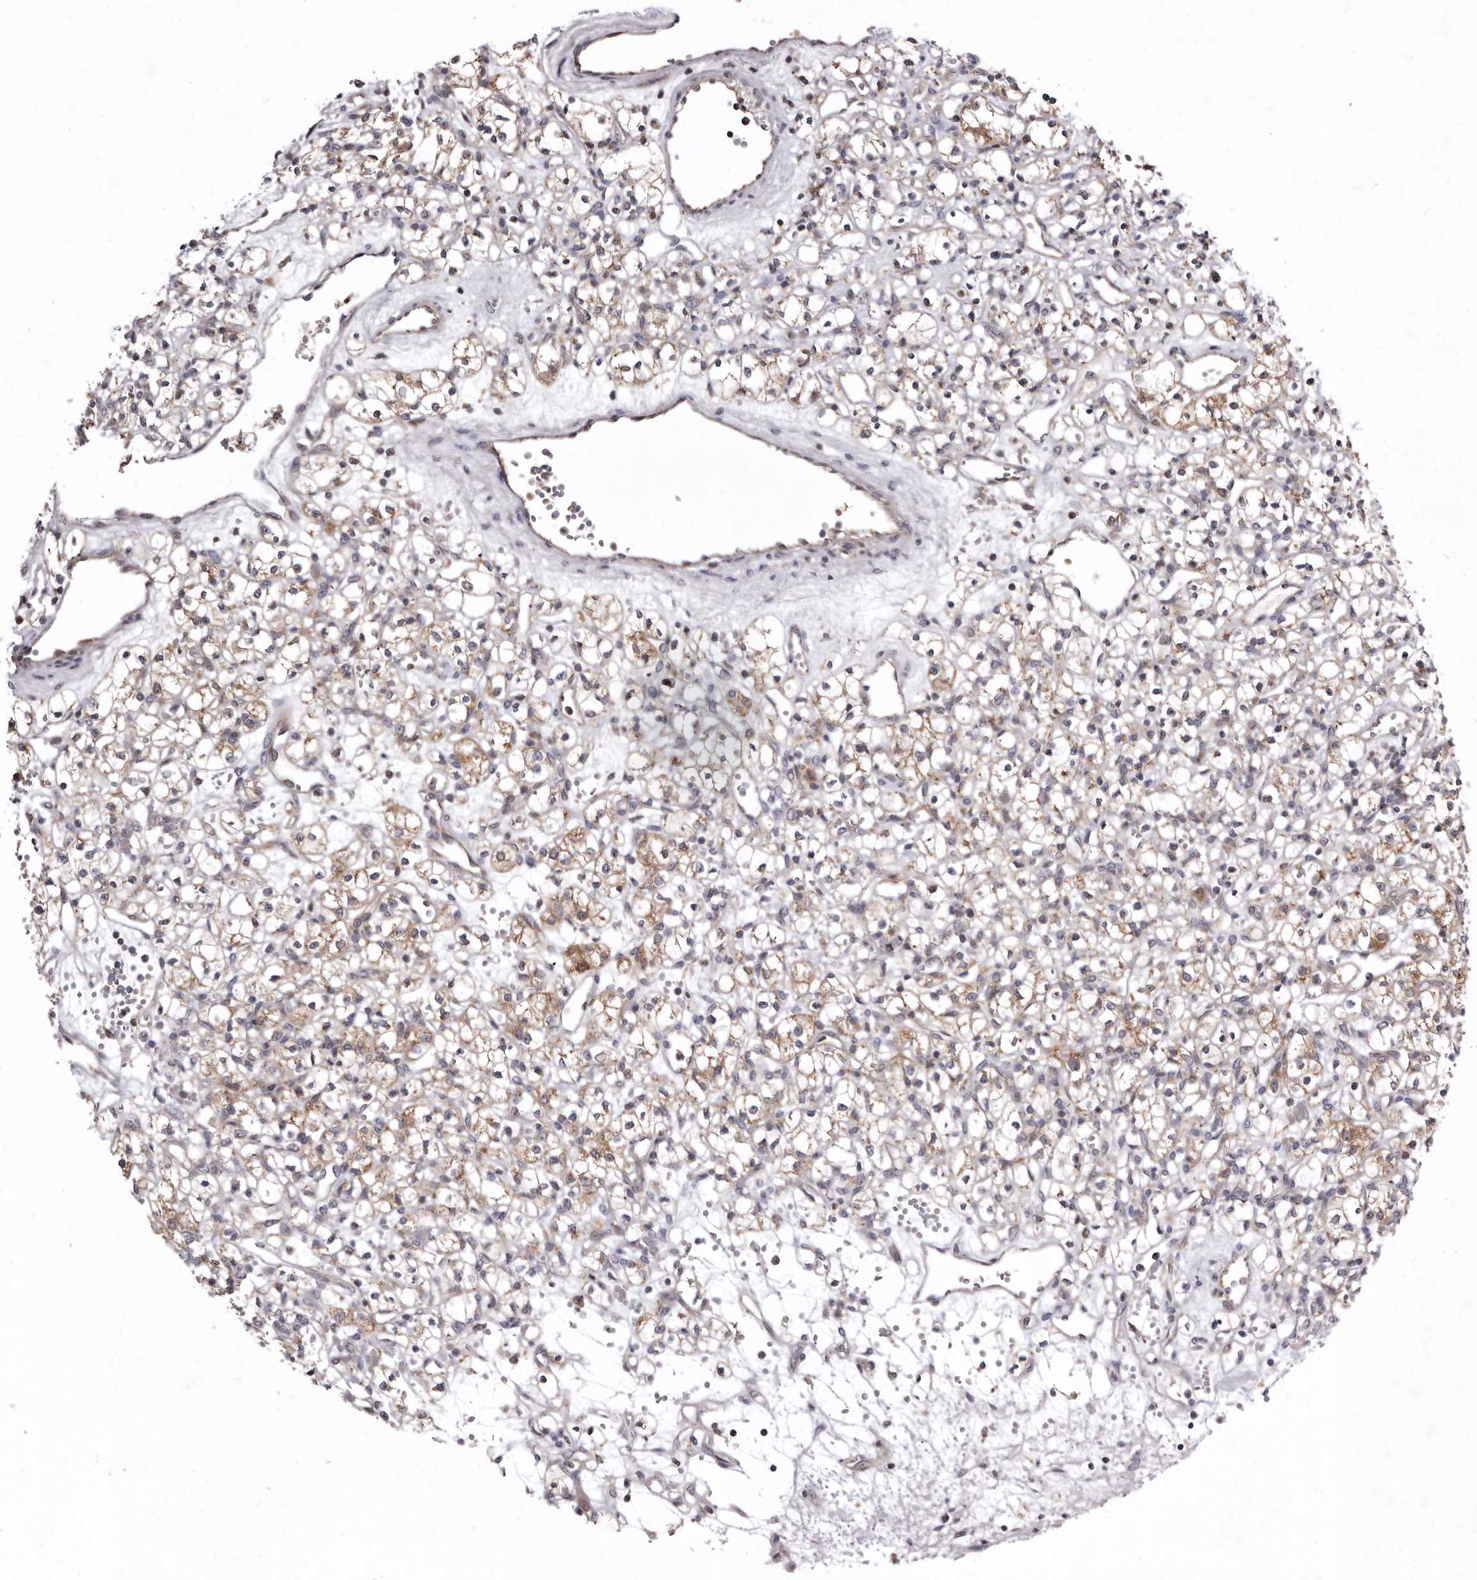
{"staining": {"intensity": "weak", "quantity": "25%-75%", "location": "cytoplasmic/membranous"}, "tissue": "renal cancer", "cell_type": "Tumor cells", "image_type": "cancer", "snomed": [{"axis": "morphology", "description": "Adenocarcinoma, NOS"}, {"axis": "topography", "description": "Kidney"}], "caption": "Renal cancer stained with DAB immunohistochemistry (IHC) shows low levels of weak cytoplasmic/membranous expression in approximately 25%-75% of tumor cells.", "gene": "SMC4", "patient": {"sex": "female", "age": 59}}